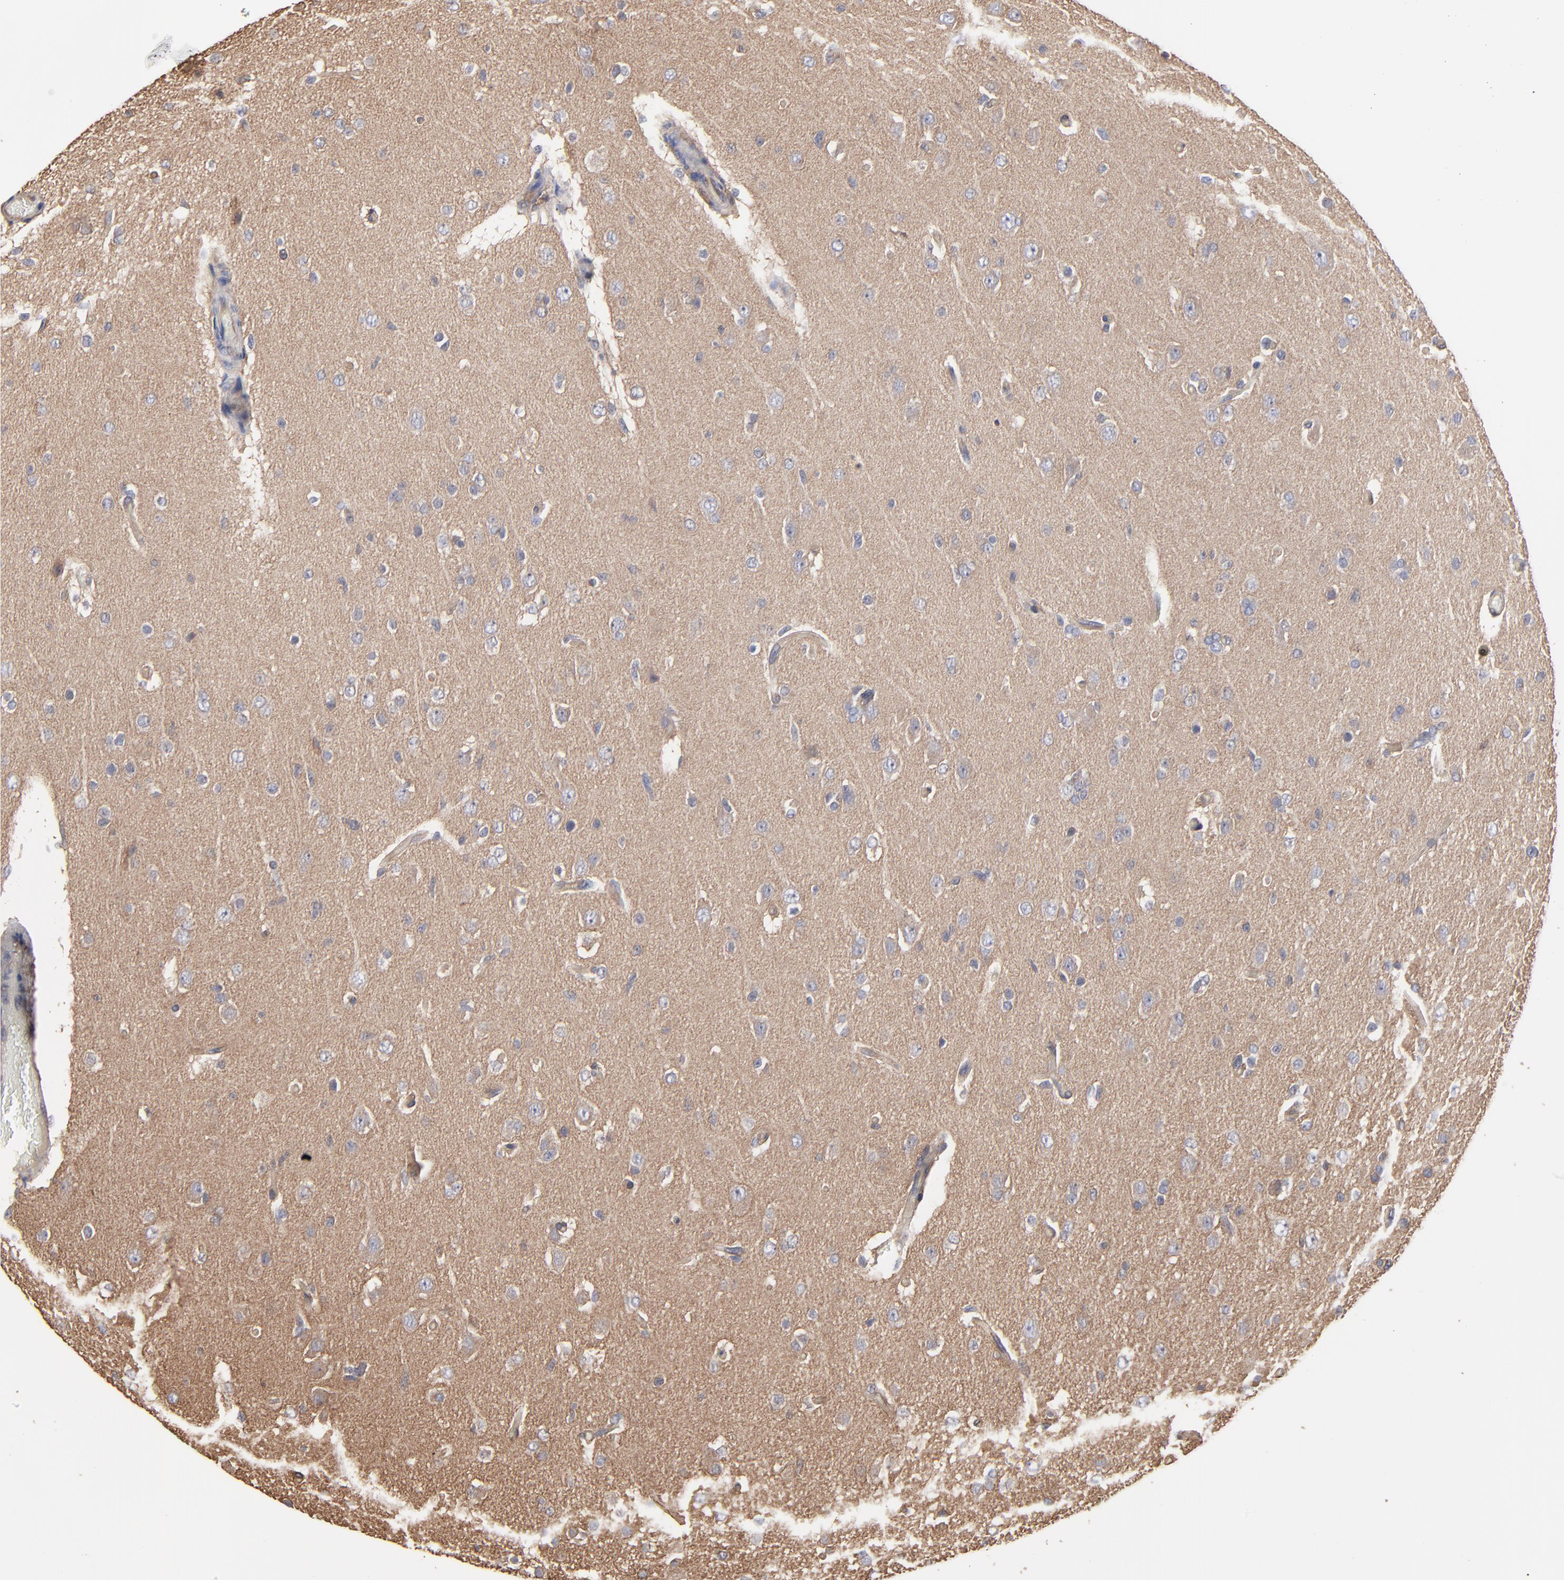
{"staining": {"intensity": "moderate", "quantity": "25%-75%", "location": "cytoplasmic/membranous"}, "tissue": "glioma", "cell_type": "Tumor cells", "image_type": "cancer", "snomed": [{"axis": "morphology", "description": "Glioma, malignant, High grade"}, {"axis": "topography", "description": "Brain"}], "caption": "There is medium levels of moderate cytoplasmic/membranous positivity in tumor cells of malignant glioma (high-grade), as demonstrated by immunohistochemical staining (brown color).", "gene": "ARMT1", "patient": {"sex": "male", "age": 33}}